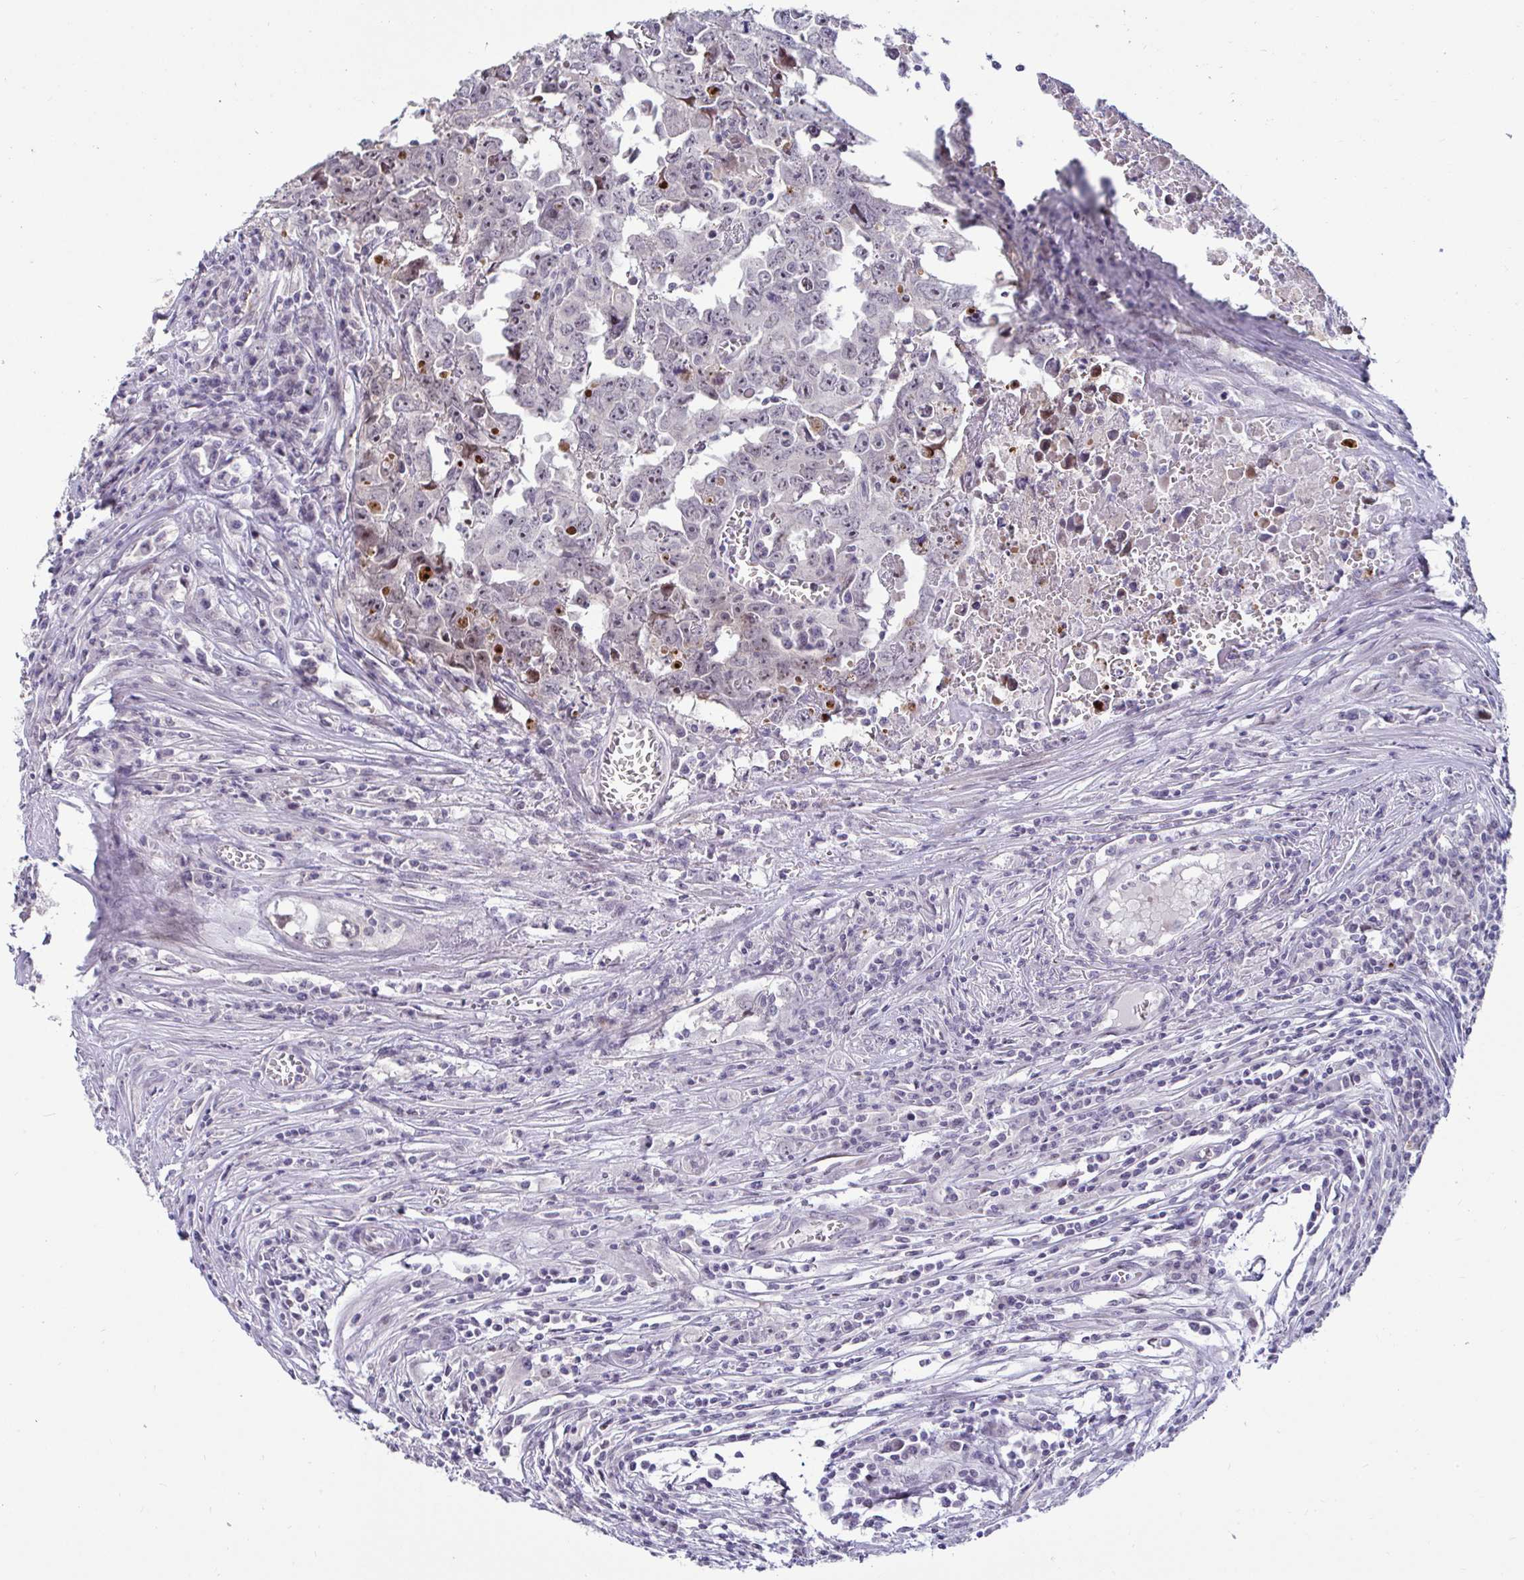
{"staining": {"intensity": "negative", "quantity": "none", "location": "none"}, "tissue": "testis cancer", "cell_type": "Tumor cells", "image_type": "cancer", "snomed": [{"axis": "morphology", "description": "Carcinoma, Embryonal, NOS"}, {"axis": "topography", "description": "Testis"}], "caption": "High power microscopy histopathology image of an immunohistochemistry (IHC) image of testis cancer (embryonal carcinoma), revealing no significant expression in tumor cells.", "gene": "GSTM1", "patient": {"sex": "male", "age": 22}}